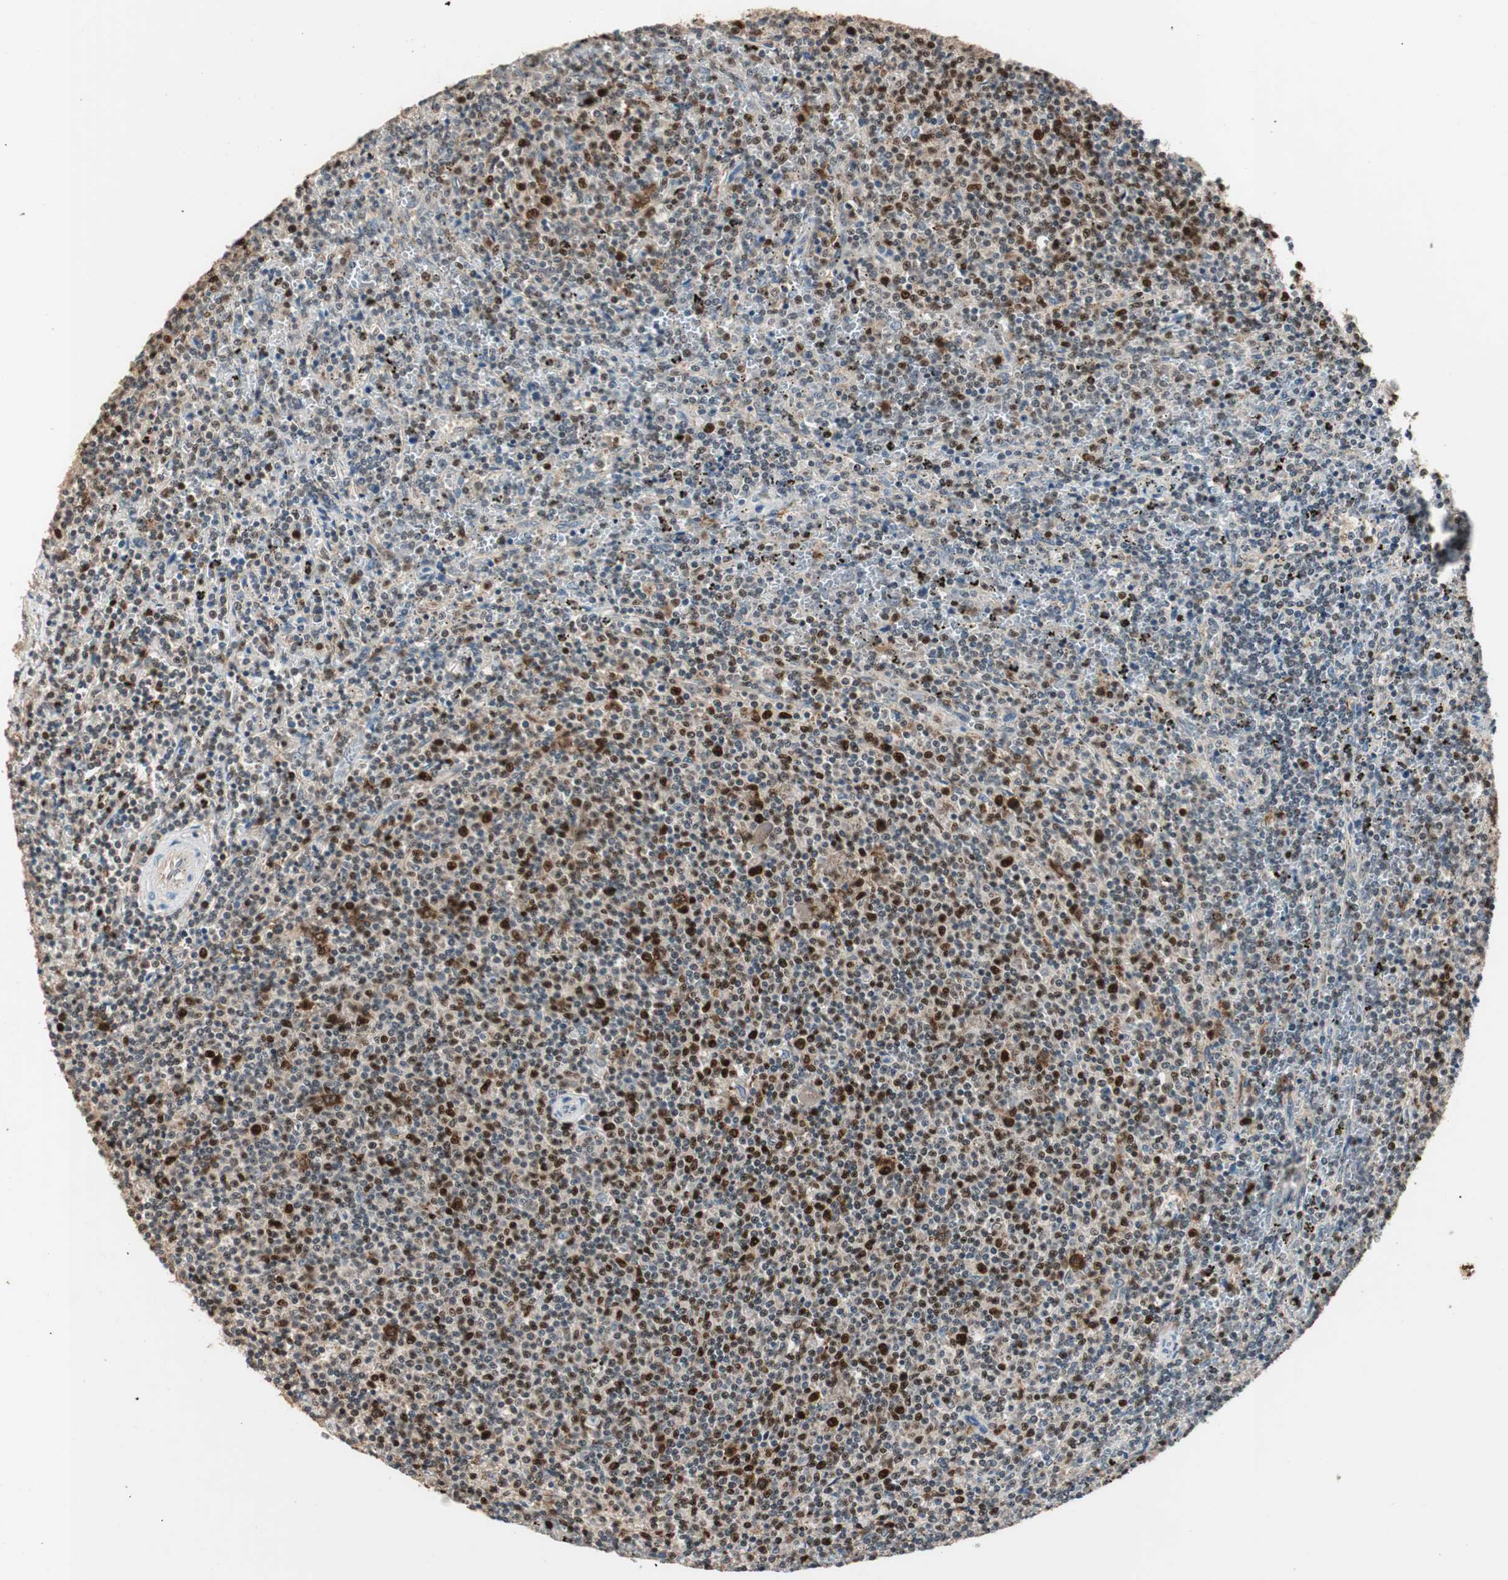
{"staining": {"intensity": "strong", "quantity": "25%-75%", "location": "nuclear"}, "tissue": "lymphoma", "cell_type": "Tumor cells", "image_type": "cancer", "snomed": [{"axis": "morphology", "description": "Malignant lymphoma, non-Hodgkin's type, Low grade"}, {"axis": "topography", "description": "Spleen"}], "caption": "Immunohistochemical staining of lymphoma shows strong nuclear protein staining in about 25%-75% of tumor cells.", "gene": "FEN1", "patient": {"sex": "female", "age": 50}}